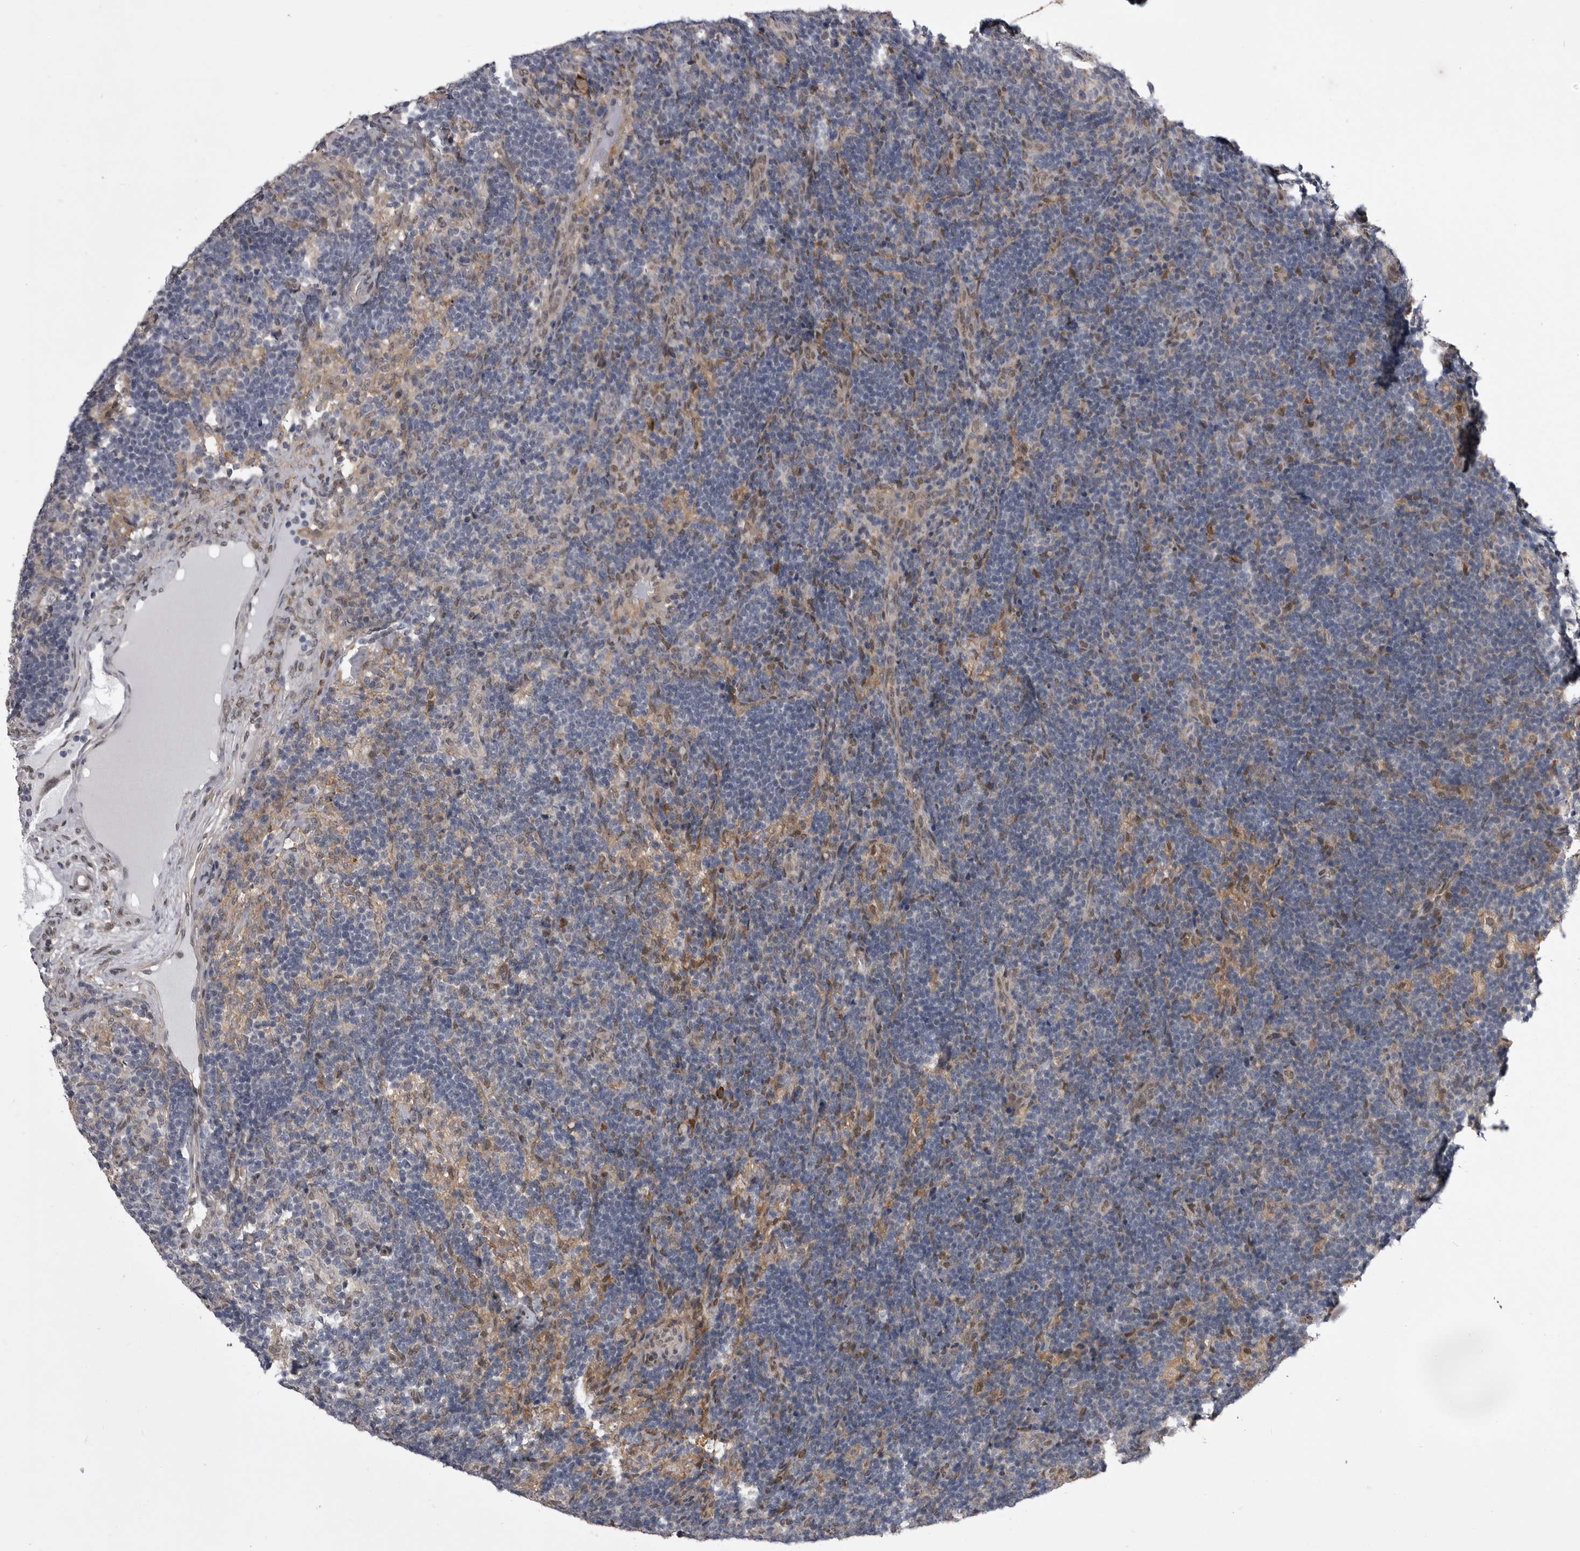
{"staining": {"intensity": "weak", "quantity": "<25%", "location": "cytoplasmic/membranous"}, "tissue": "lymph node", "cell_type": "Germinal center cells", "image_type": "normal", "snomed": [{"axis": "morphology", "description": "Normal tissue, NOS"}, {"axis": "topography", "description": "Lymph node"}], "caption": "An IHC histopathology image of unremarkable lymph node is shown. There is no staining in germinal center cells of lymph node.", "gene": "ABL1", "patient": {"sex": "female", "age": 22}}